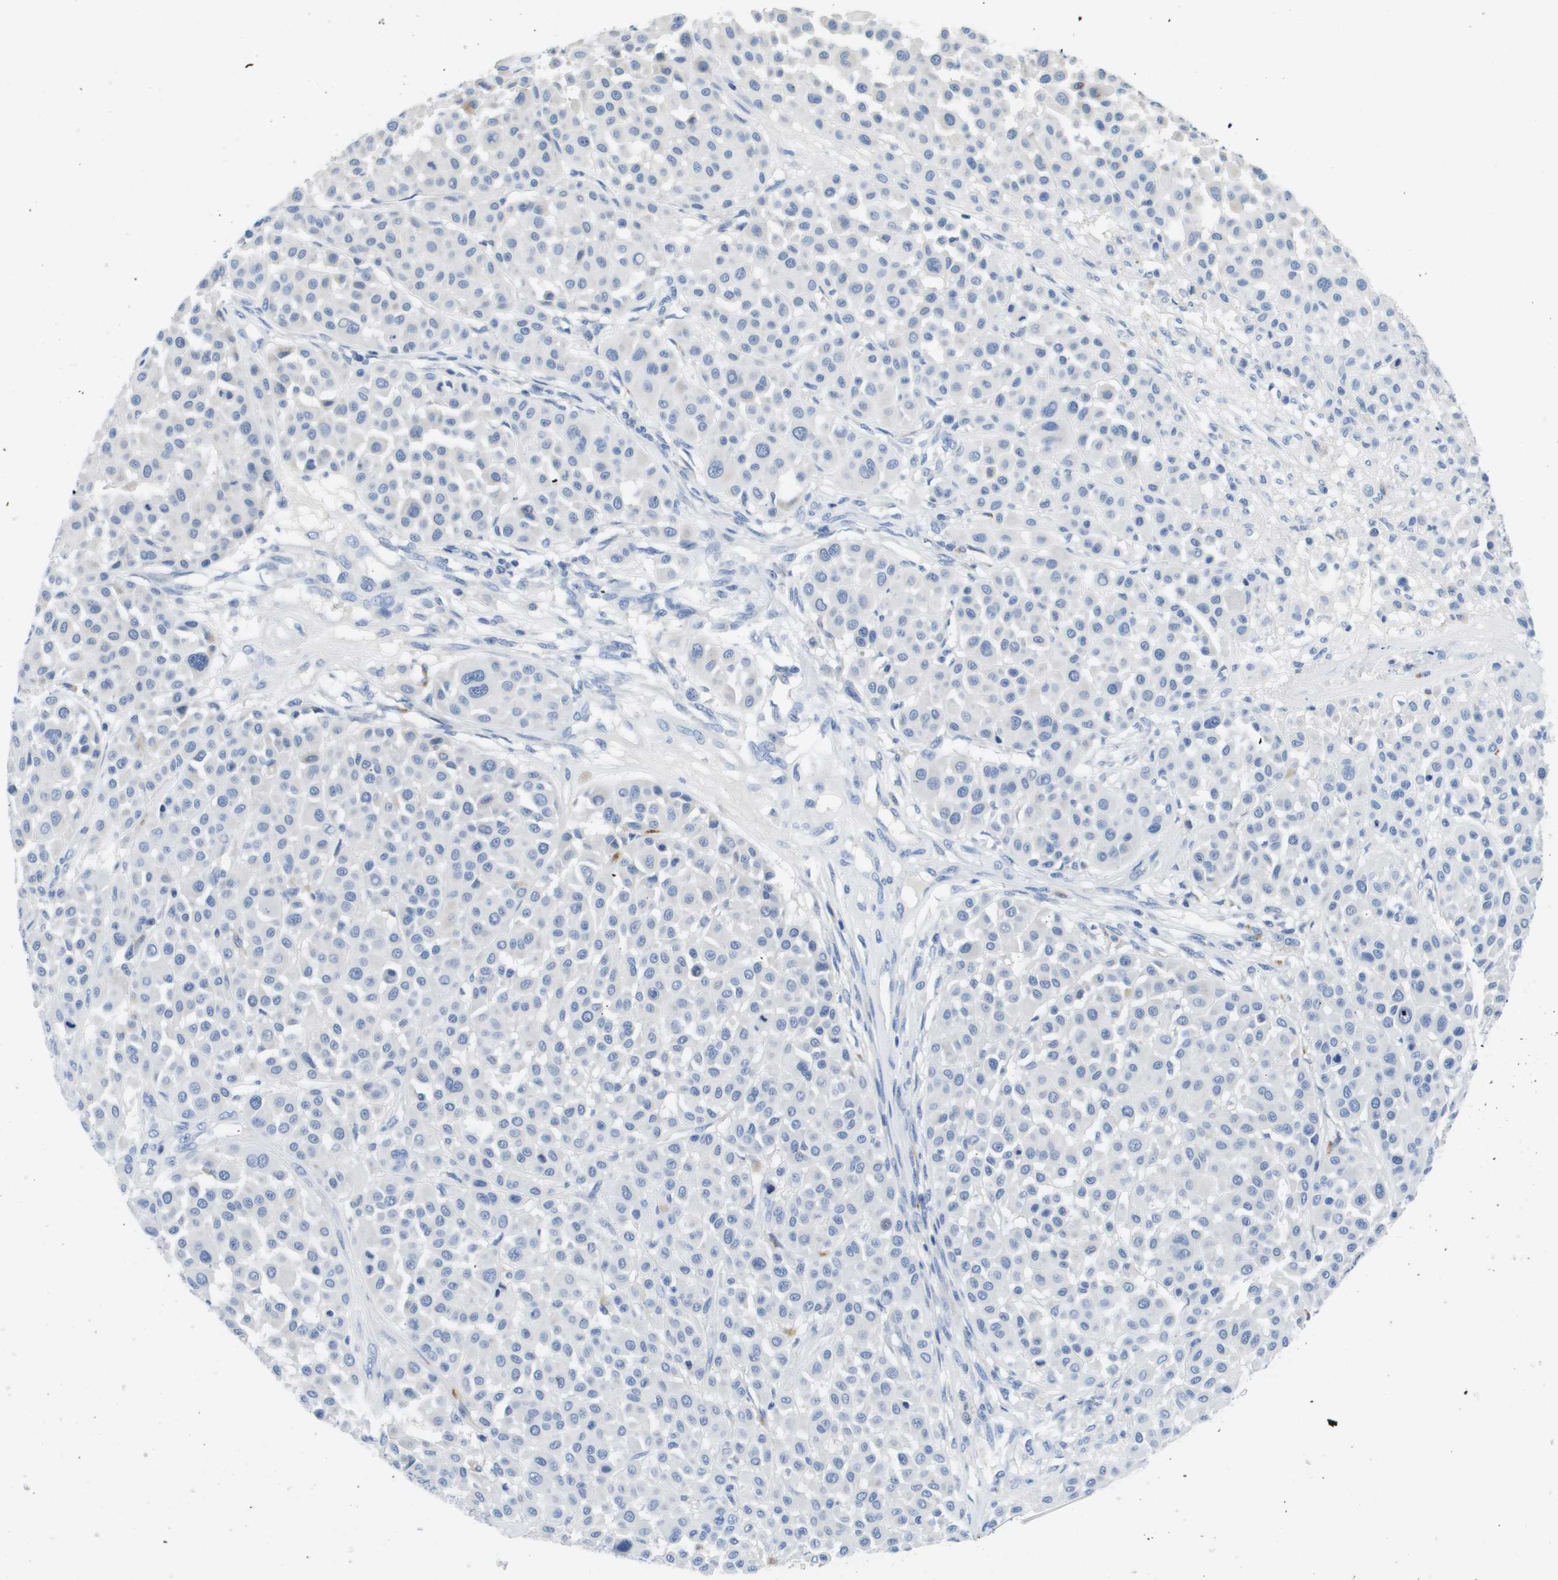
{"staining": {"intensity": "negative", "quantity": "none", "location": "none"}, "tissue": "melanoma", "cell_type": "Tumor cells", "image_type": "cancer", "snomed": [{"axis": "morphology", "description": "Malignant melanoma, Metastatic site"}, {"axis": "topography", "description": "Soft tissue"}], "caption": "This is an immunohistochemistry histopathology image of human malignant melanoma (metastatic site). There is no staining in tumor cells.", "gene": "MS4A1", "patient": {"sex": "male", "age": 41}}